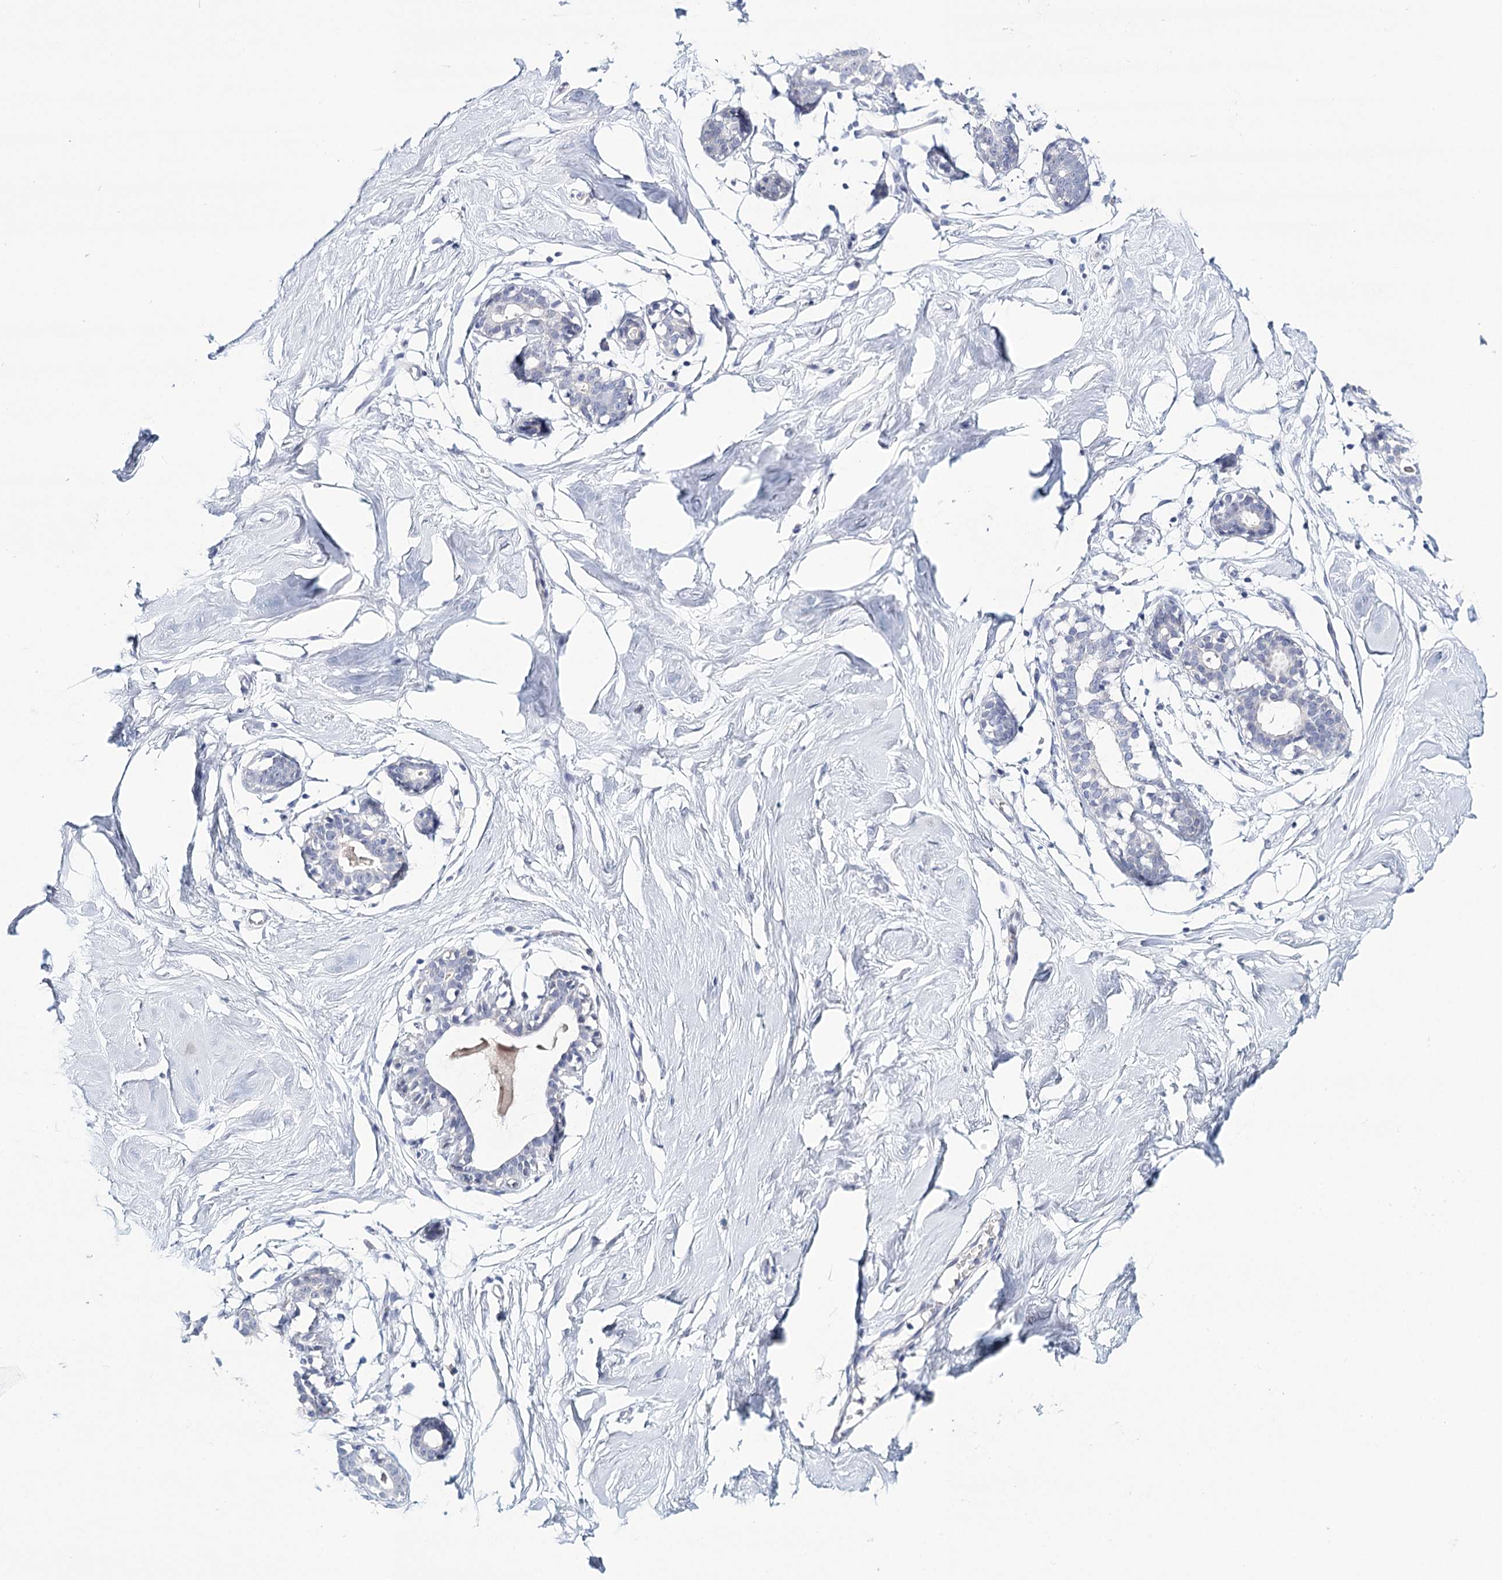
{"staining": {"intensity": "negative", "quantity": "none", "location": "none"}, "tissue": "breast", "cell_type": "Adipocytes", "image_type": "normal", "snomed": [{"axis": "morphology", "description": "Normal tissue, NOS"}, {"axis": "morphology", "description": "Adenoma, NOS"}, {"axis": "topography", "description": "Breast"}], "caption": "This micrograph is of normal breast stained with immunohistochemistry to label a protein in brown with the nuclei are counter-stained blue. There is no positivity in adipocytes. (DAB (3,3'-diaminobenzidine) IHC visualized using brightfield microscopy, high magnification).", "gene": "HSPA4L", "patient": {"sex": "female", "age": 23}}